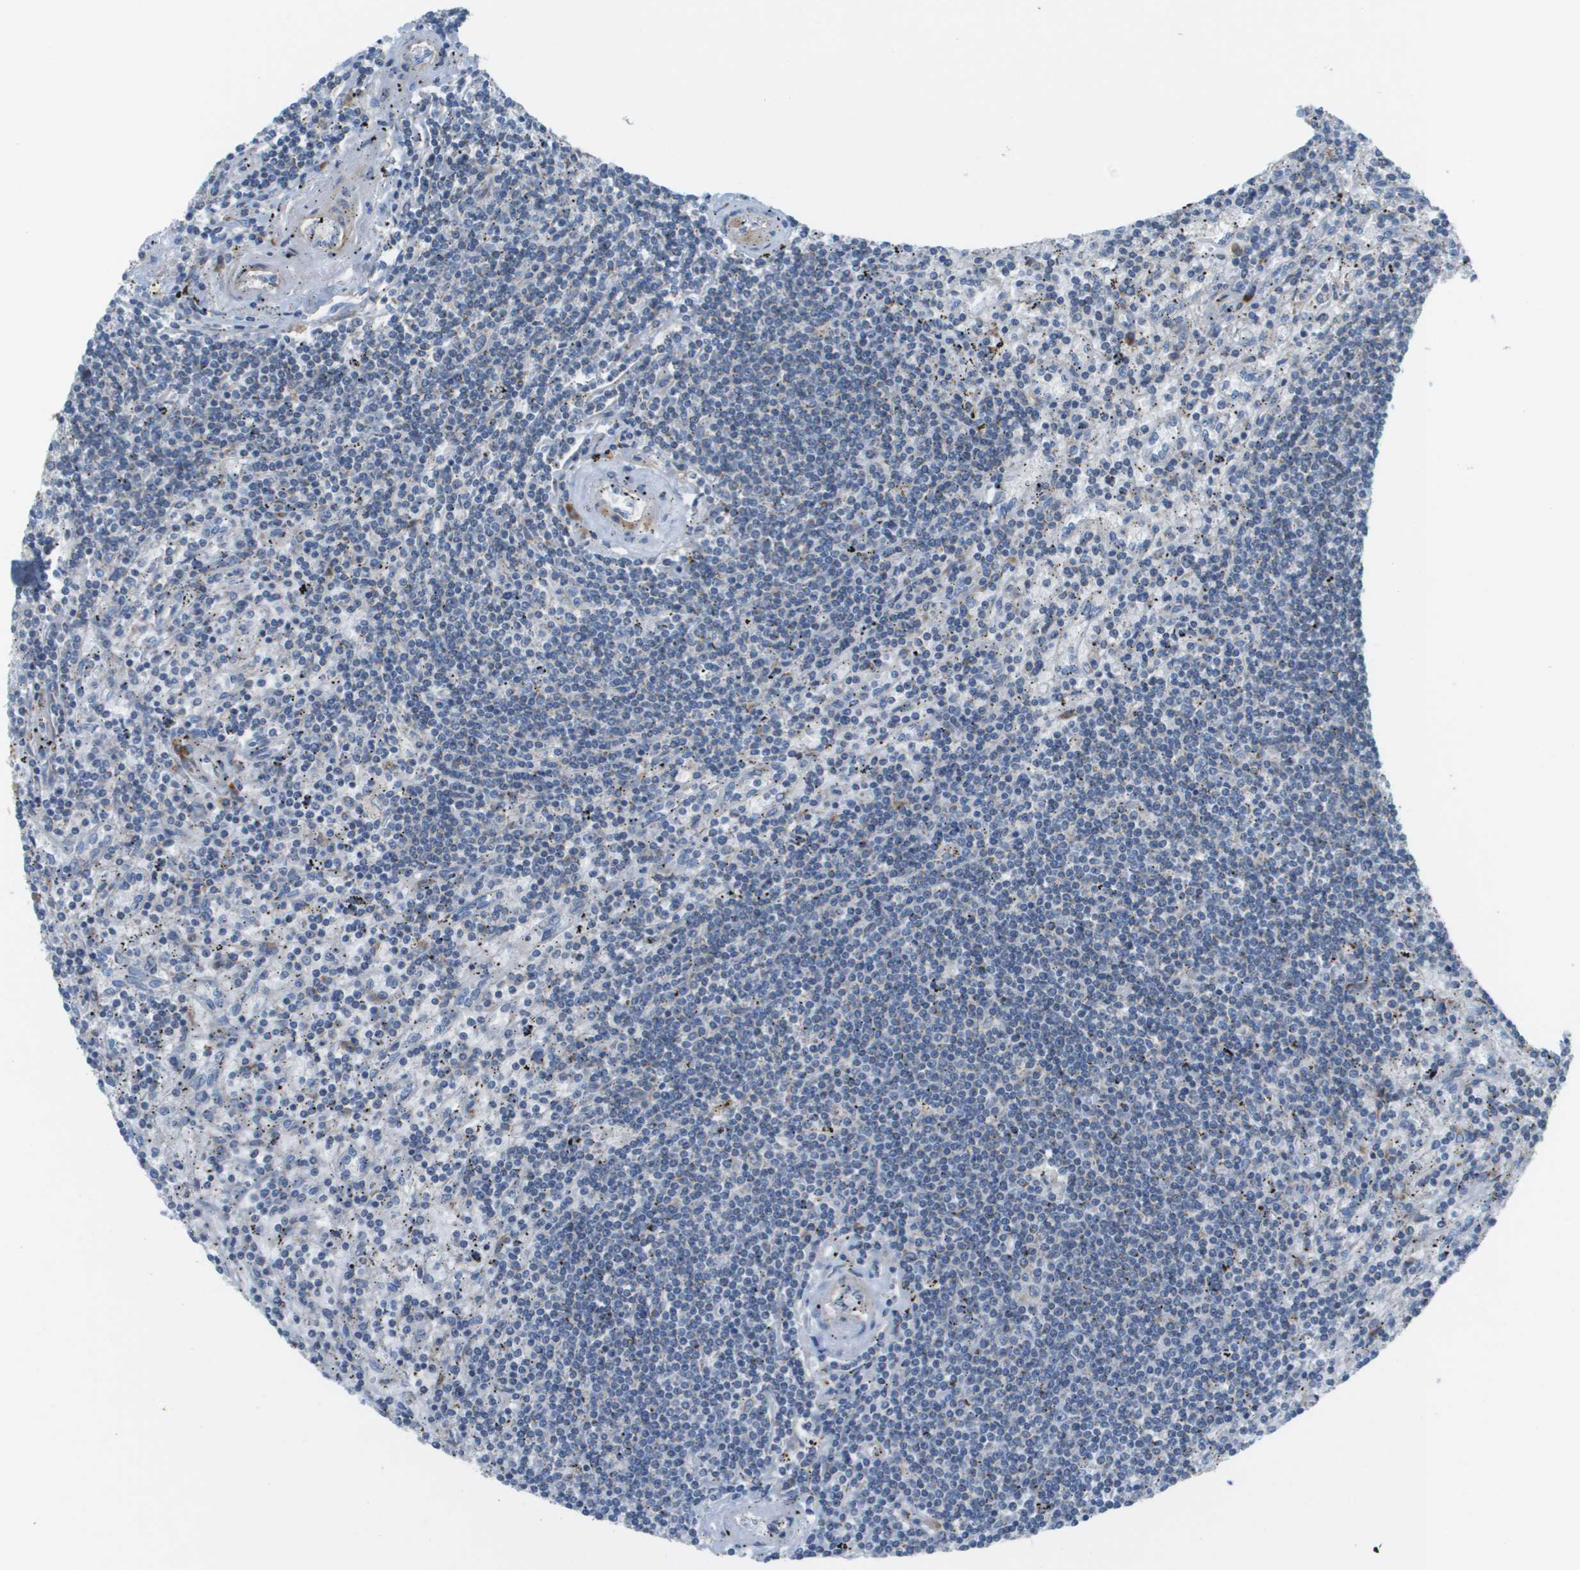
{"staining": {"intensity": "negative", "quantity": "none", "location": "none"}, "tissue": "lymphoma", "cell_type": "Tumor cells", "image_type": "cancer", "snomed": [{"axis": "morphology", "description": "Malignant lymphoma, non-Hodgkin's type, Low grade"}, {"axis": "topography", "description": "Spleen"}], "caption": "Immunohistochemical staining of human low-grade malignant lymphoma, non-Hodgkin's type exhibits no significant expression in tumor cells.", "gene": "GALNT6", "patient": {"sex": "male", "age": 76}}